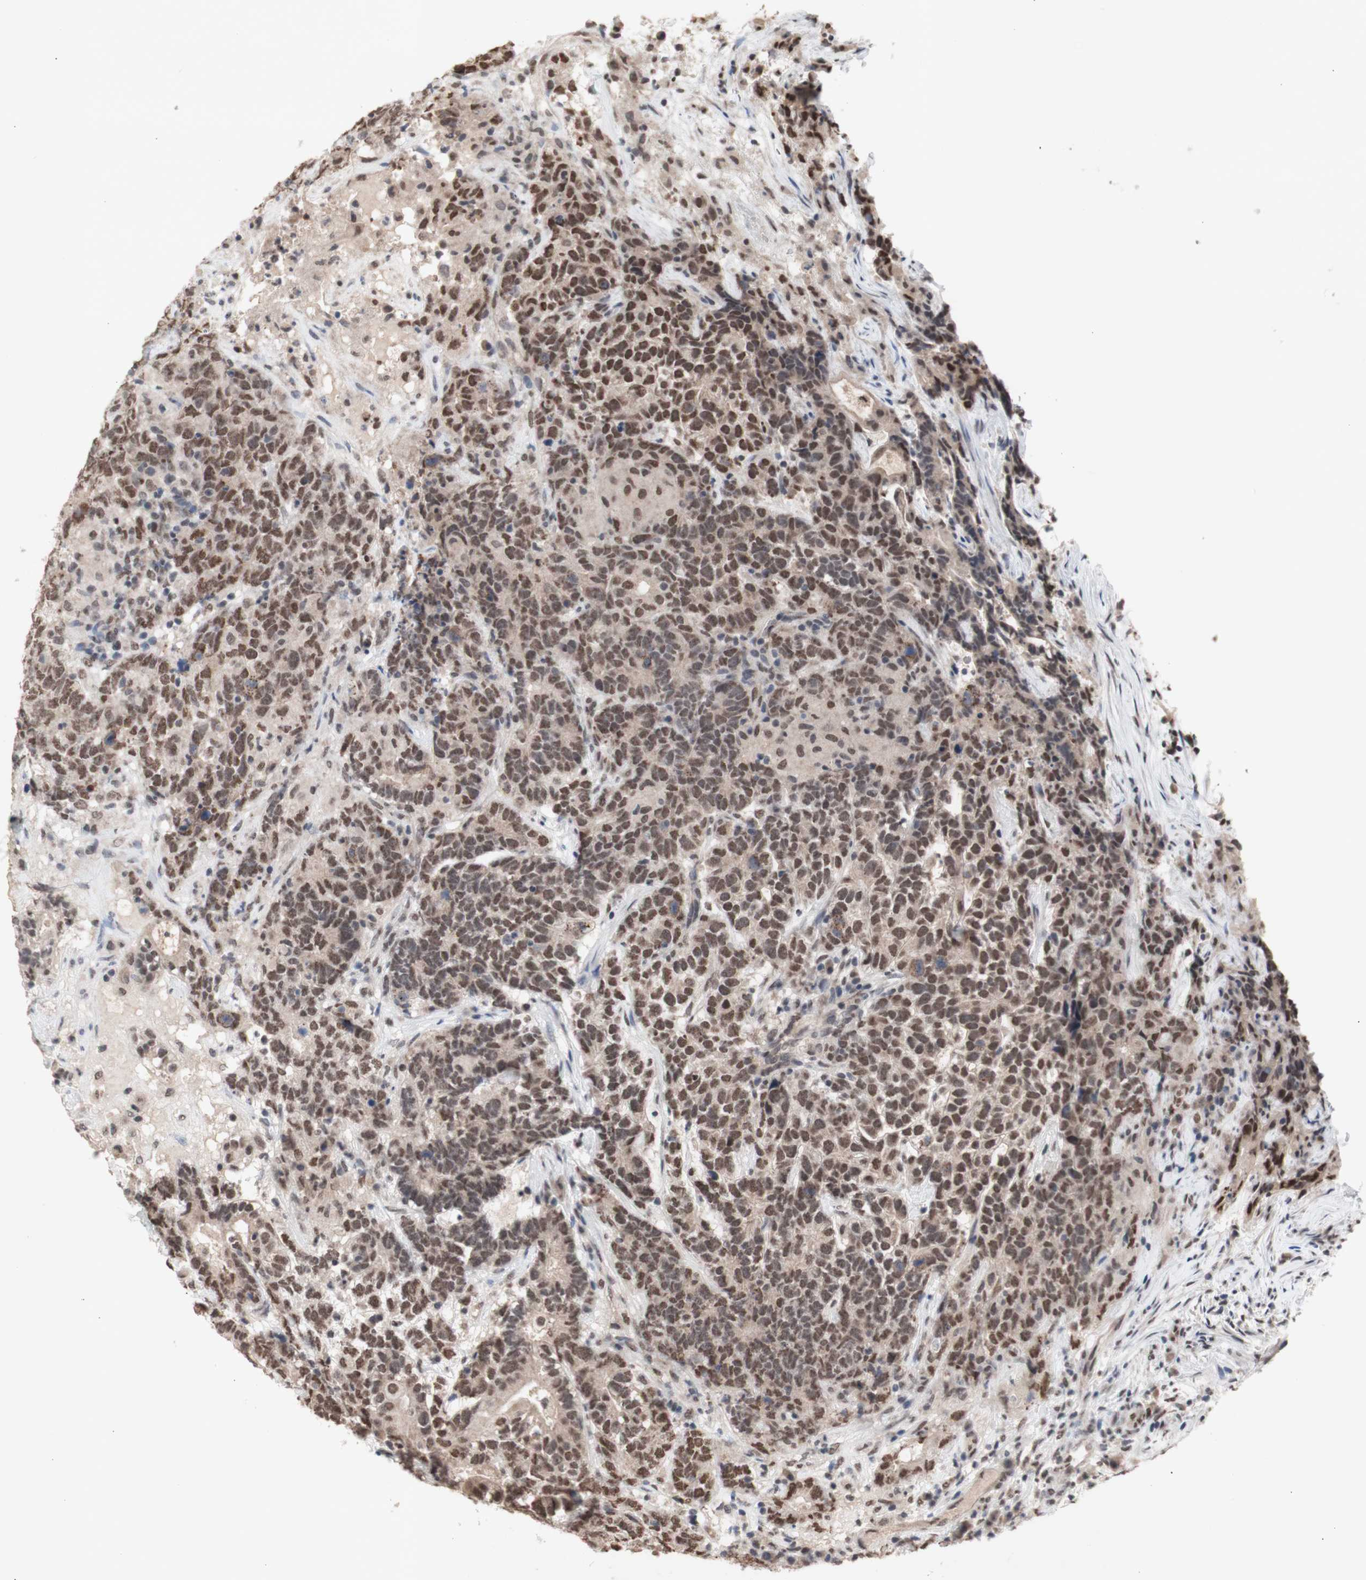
{"staining": {"intensity": "moderate", "quantity": ">75%", "location": "nuclear"}, "tissue": "testis cancer", "cell_type": "Tumor cells", "image_type": "cancer", "snomed": [{"axis": "morphology", "description": "Carcinoma, Embryonal, NOS"}, {"axis": "topography", "description": "Testis"}], "caption": "Brown immunohistochemical staining in testis cancer (embryonal carcinoma) displays moderate nuclear expression in approximately >75% of tumor cells.", "gene": "SFPQ", "patient": {"sex": "male", "age": 26}}